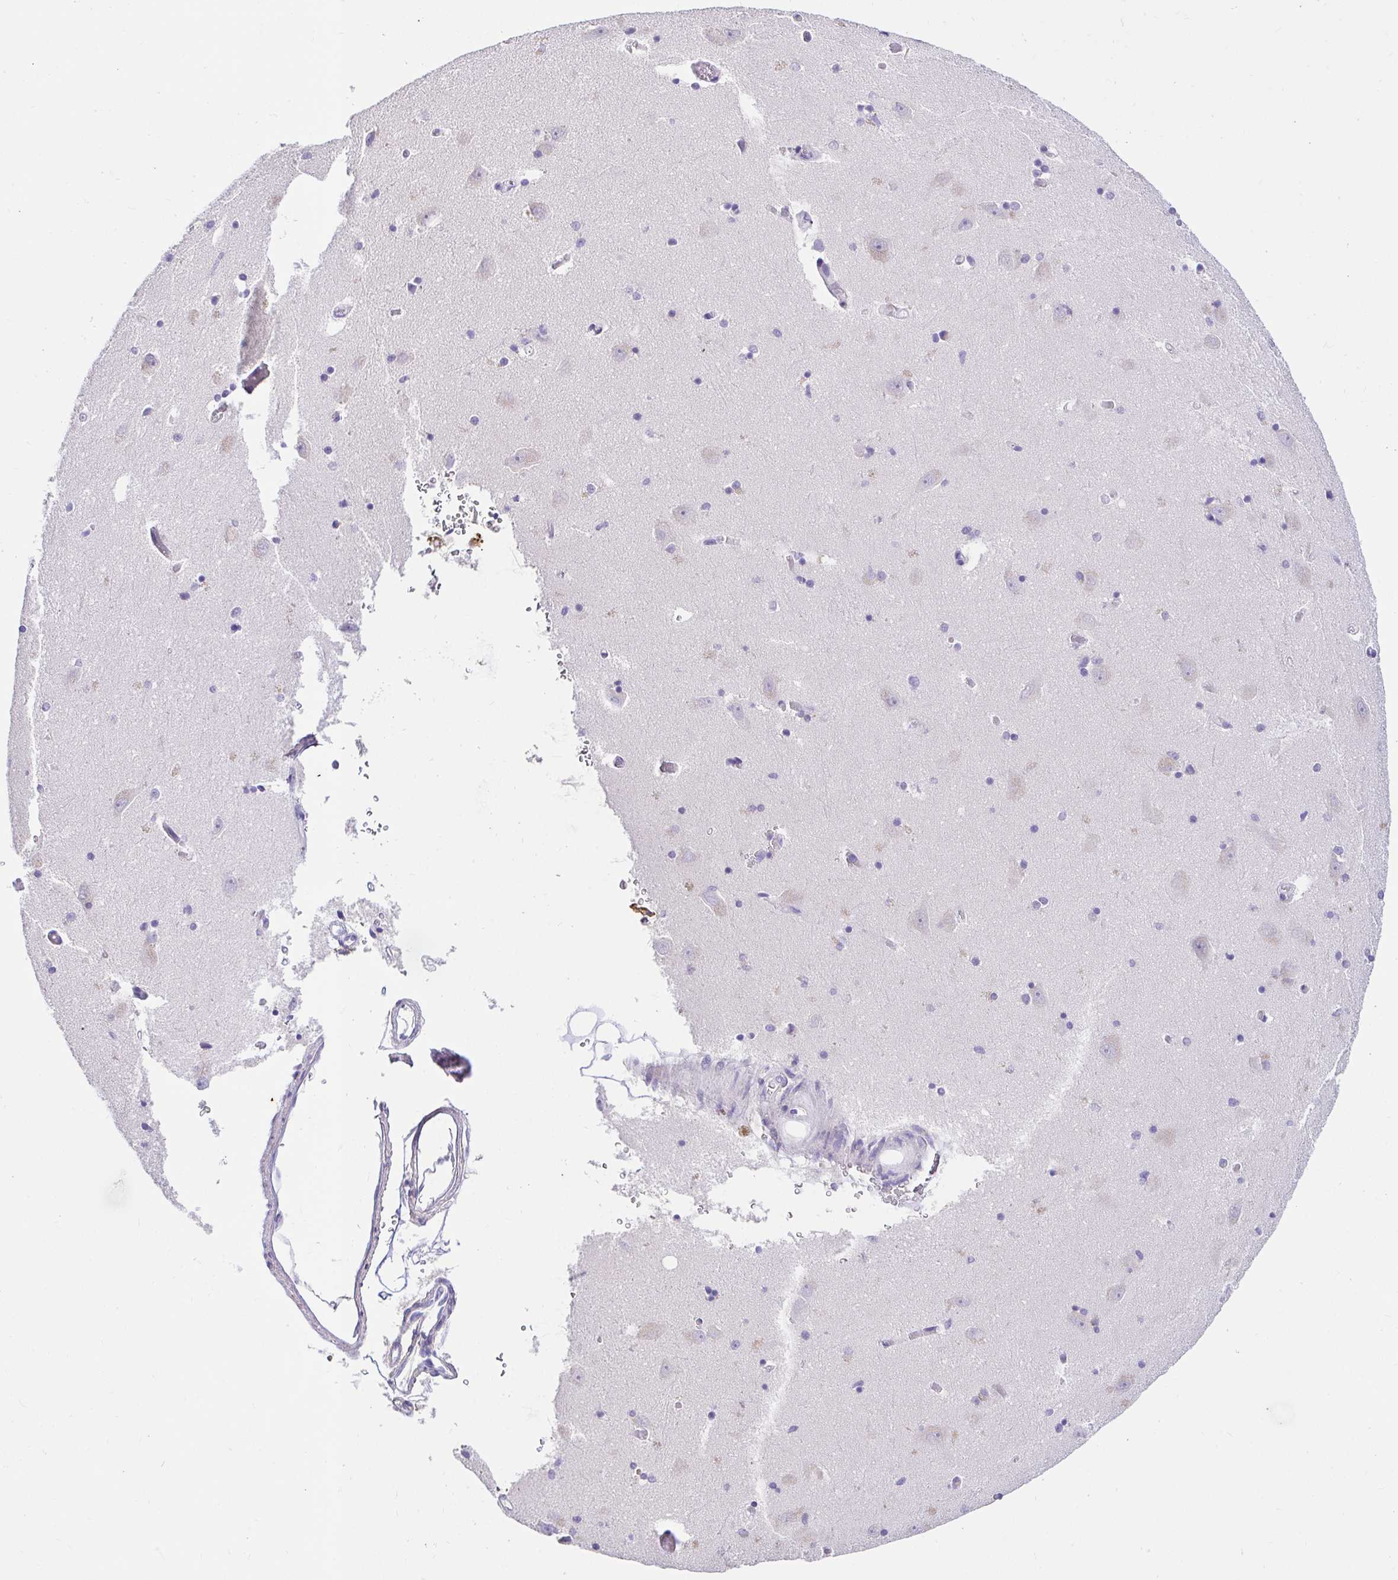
{"staining": {"intensity": "negative", "quantity": "none", "location": "none"}, "tissue": "caudate", "cell_type": "Glial cells", "image_type": "normal", "snomed": [{"axis": "morphology", "description": "Normal tissue, NOS"}, {"axis": "topography", "description": "Lateral ventricle wall"}, {"axis": "topography", "description": "Hippocampus"}], "caption": "Image shows no protein expression in glial cells of normal caudate.", "gene": "CDO1", "patient": {"sex": "female", "age": 63}}